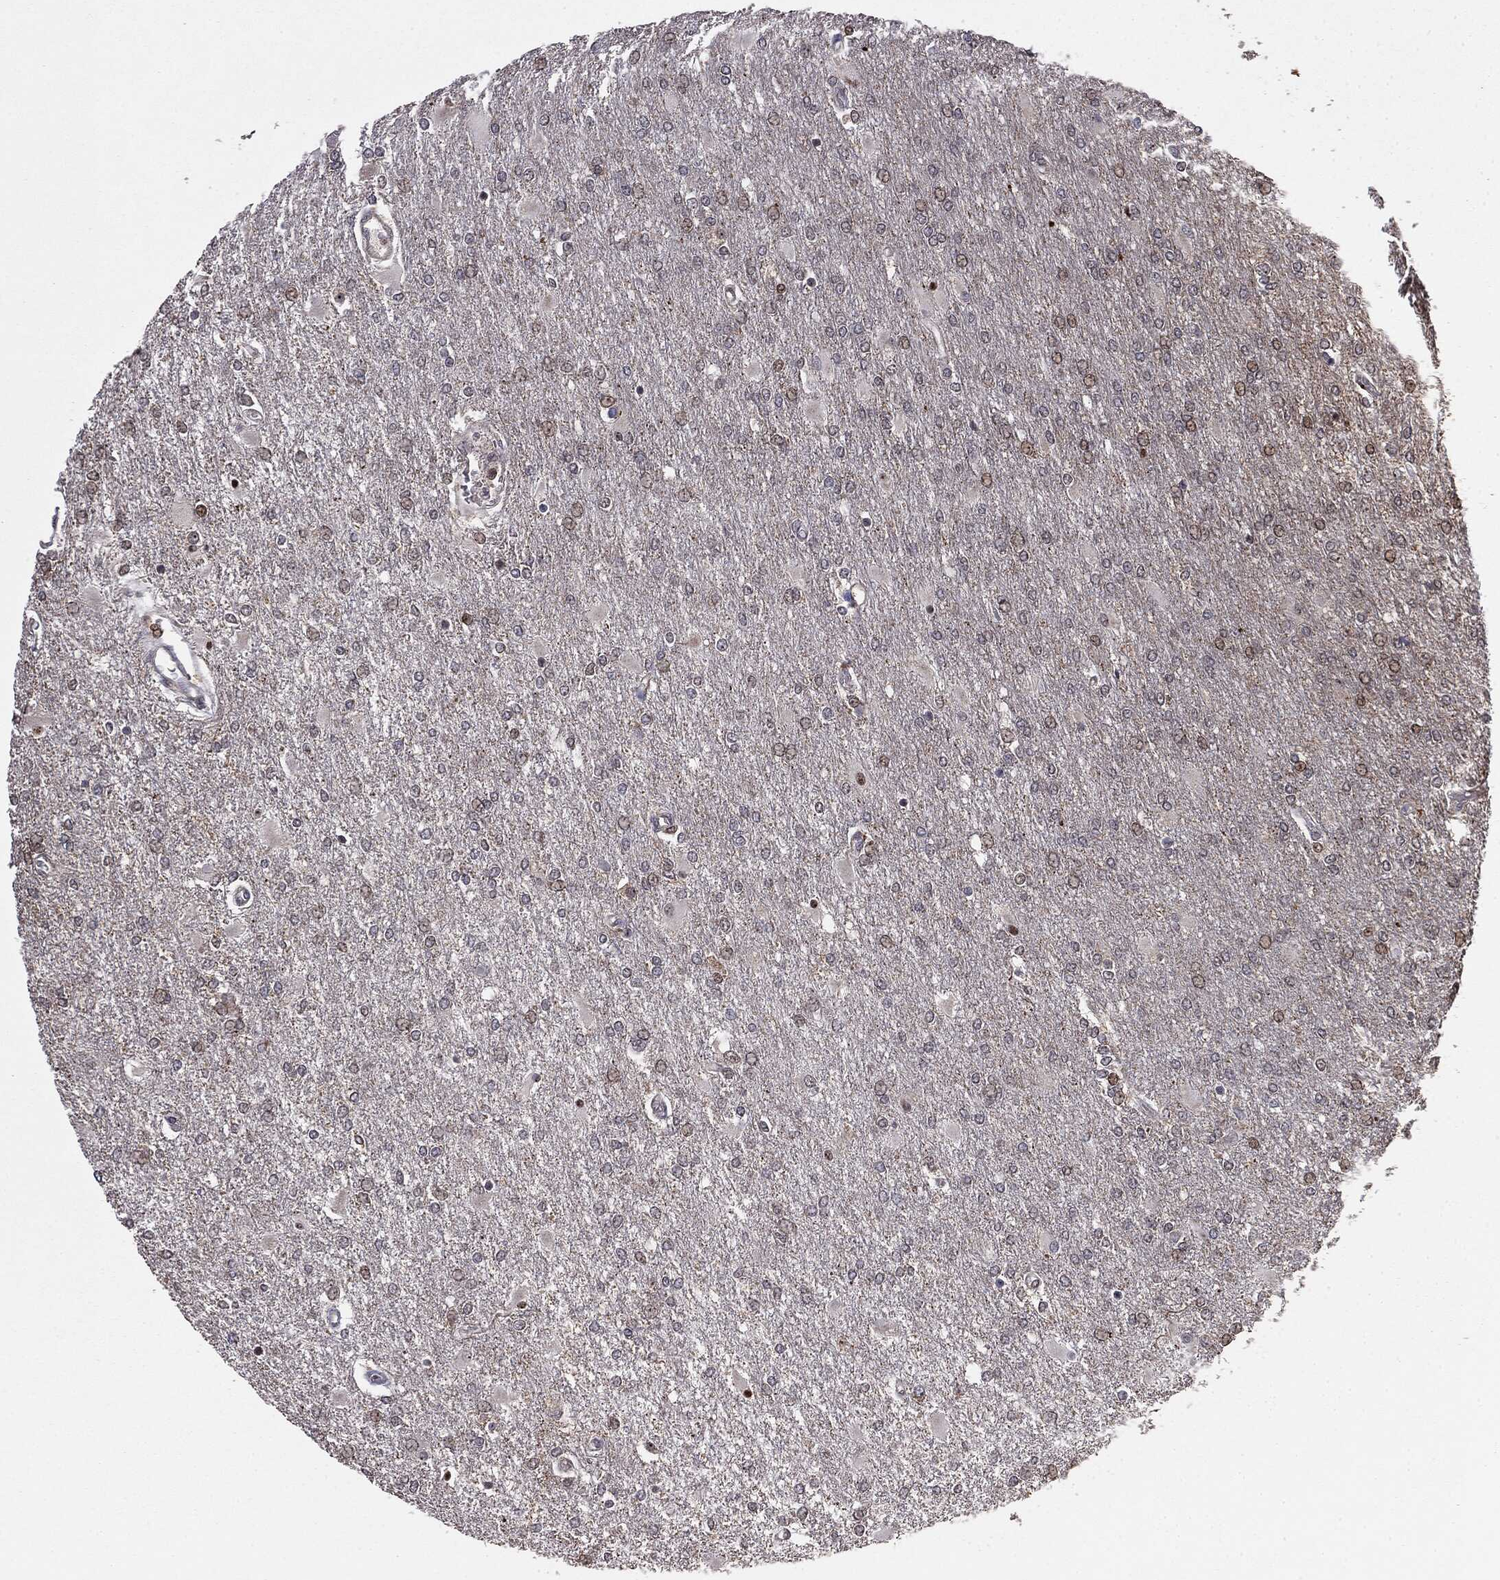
{"staining": {"intensity": "negative", "quantity": "none", "location": "none"}, "tissue": "glioma", "cell_type": "Tumor cells", "image_type": "cancer", "snomed": [{"axis": "morphology", "description": "Glioma, malignant, High grade"}, {"axis": "topography", "description": "Cerebral cortex"}], "caption": "Protein analysis of malignant high-grade glioma shows no significant staining in tumor cells.", "gene": "PTEN", "patient": {"sex": "male", "age": 79}}